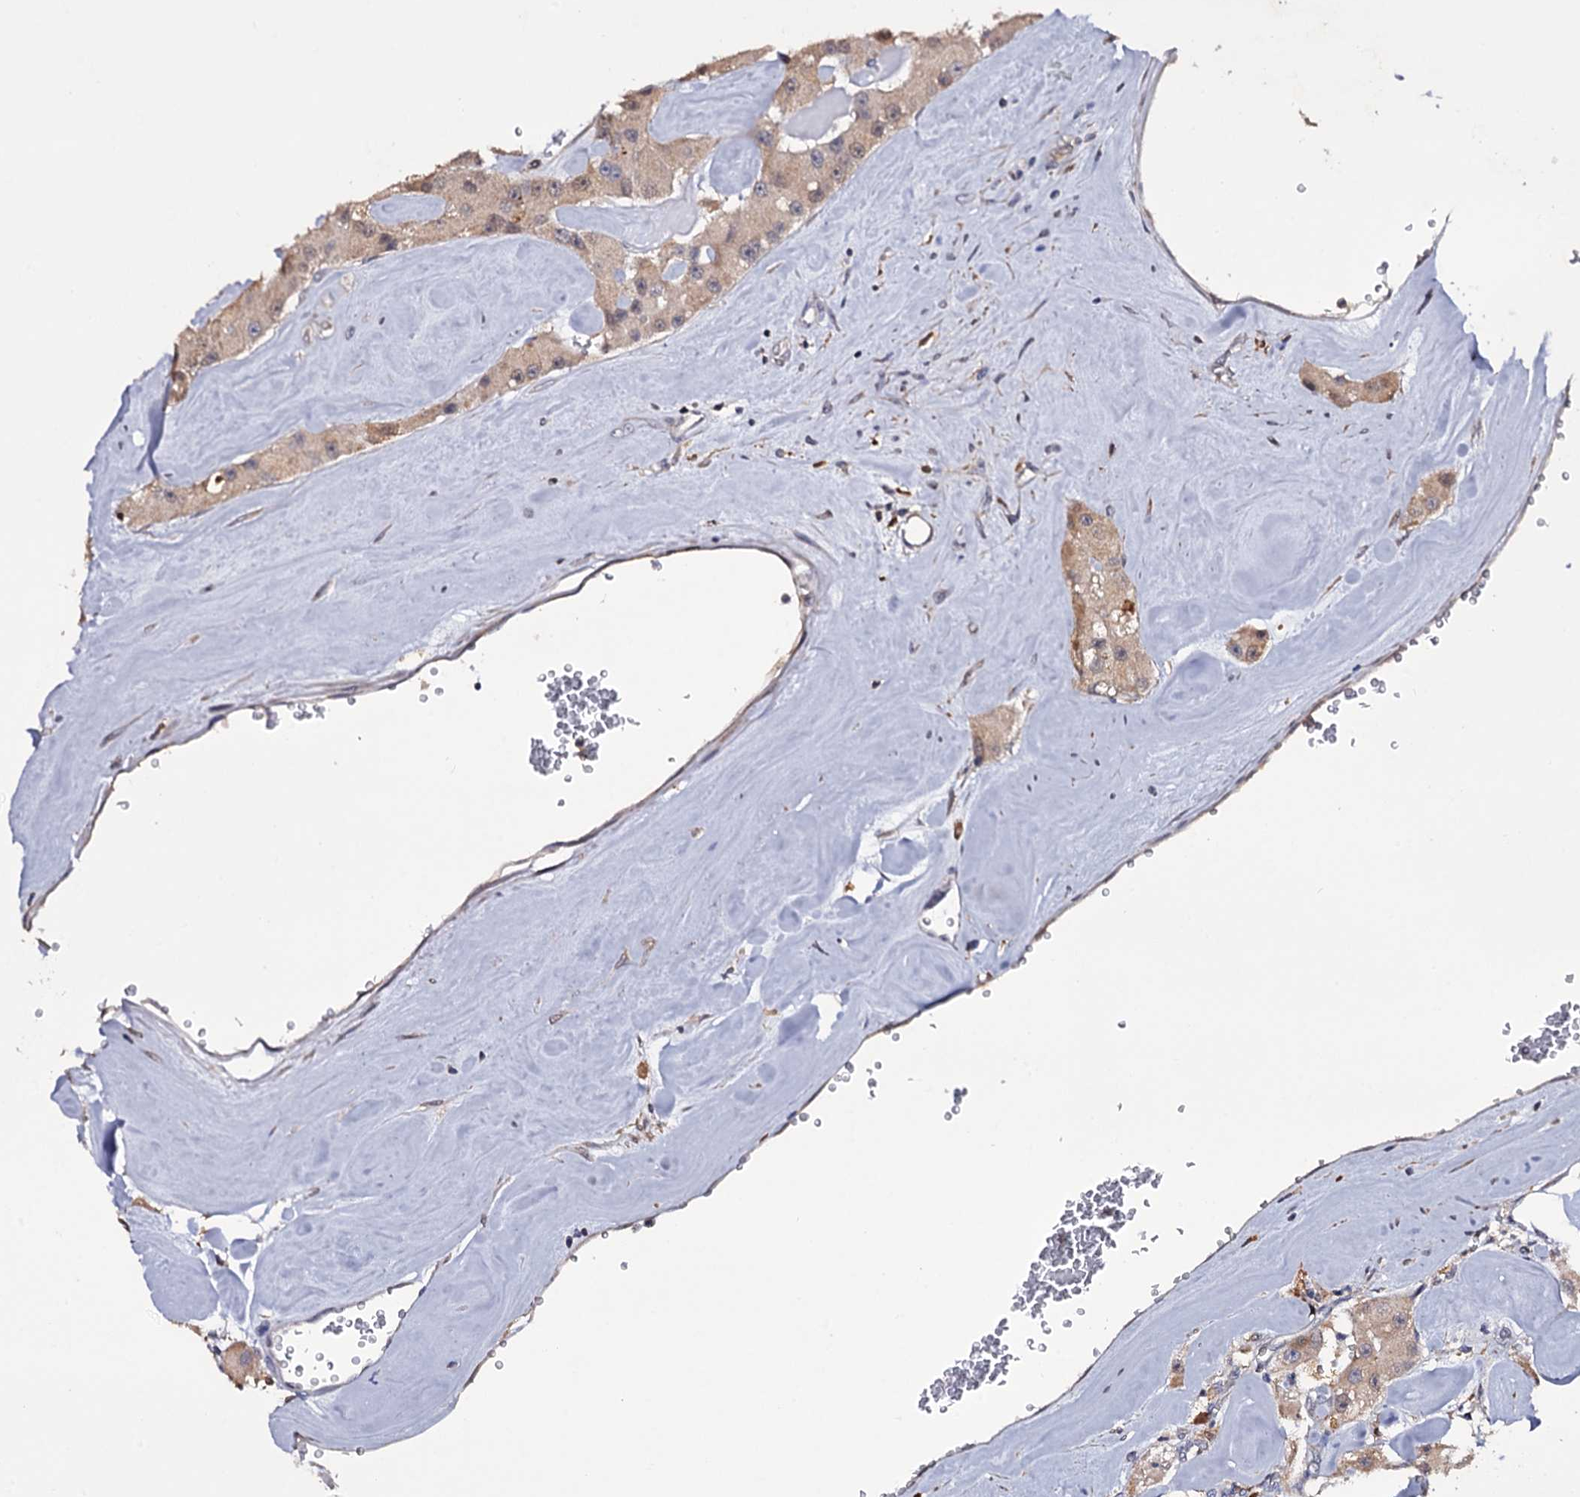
{"staining": {"intensity": "moderate", "quantity": ">75%", "location": "cytoplasmic/membranous"}, "tissue": "carcinoid", "cell_type": "Tumor cells", "image_type": "cancer", "snomed": [{"axis": "morphology", "description": "Carcinoid, malignant, NOS"}, {"axis": "topography", "description": "Pancreas"}], "caption": "Immunohistochemistry (IHC) (DAB (3,3'-diaminobenzidine)) staining of human carcinoid demonstrates moderate cytoplasmic/membranous protein positivity in approximately >75% of tumor cells.", "gene": "CRYL1", "patient": {"sex": "male", "age": 41}}